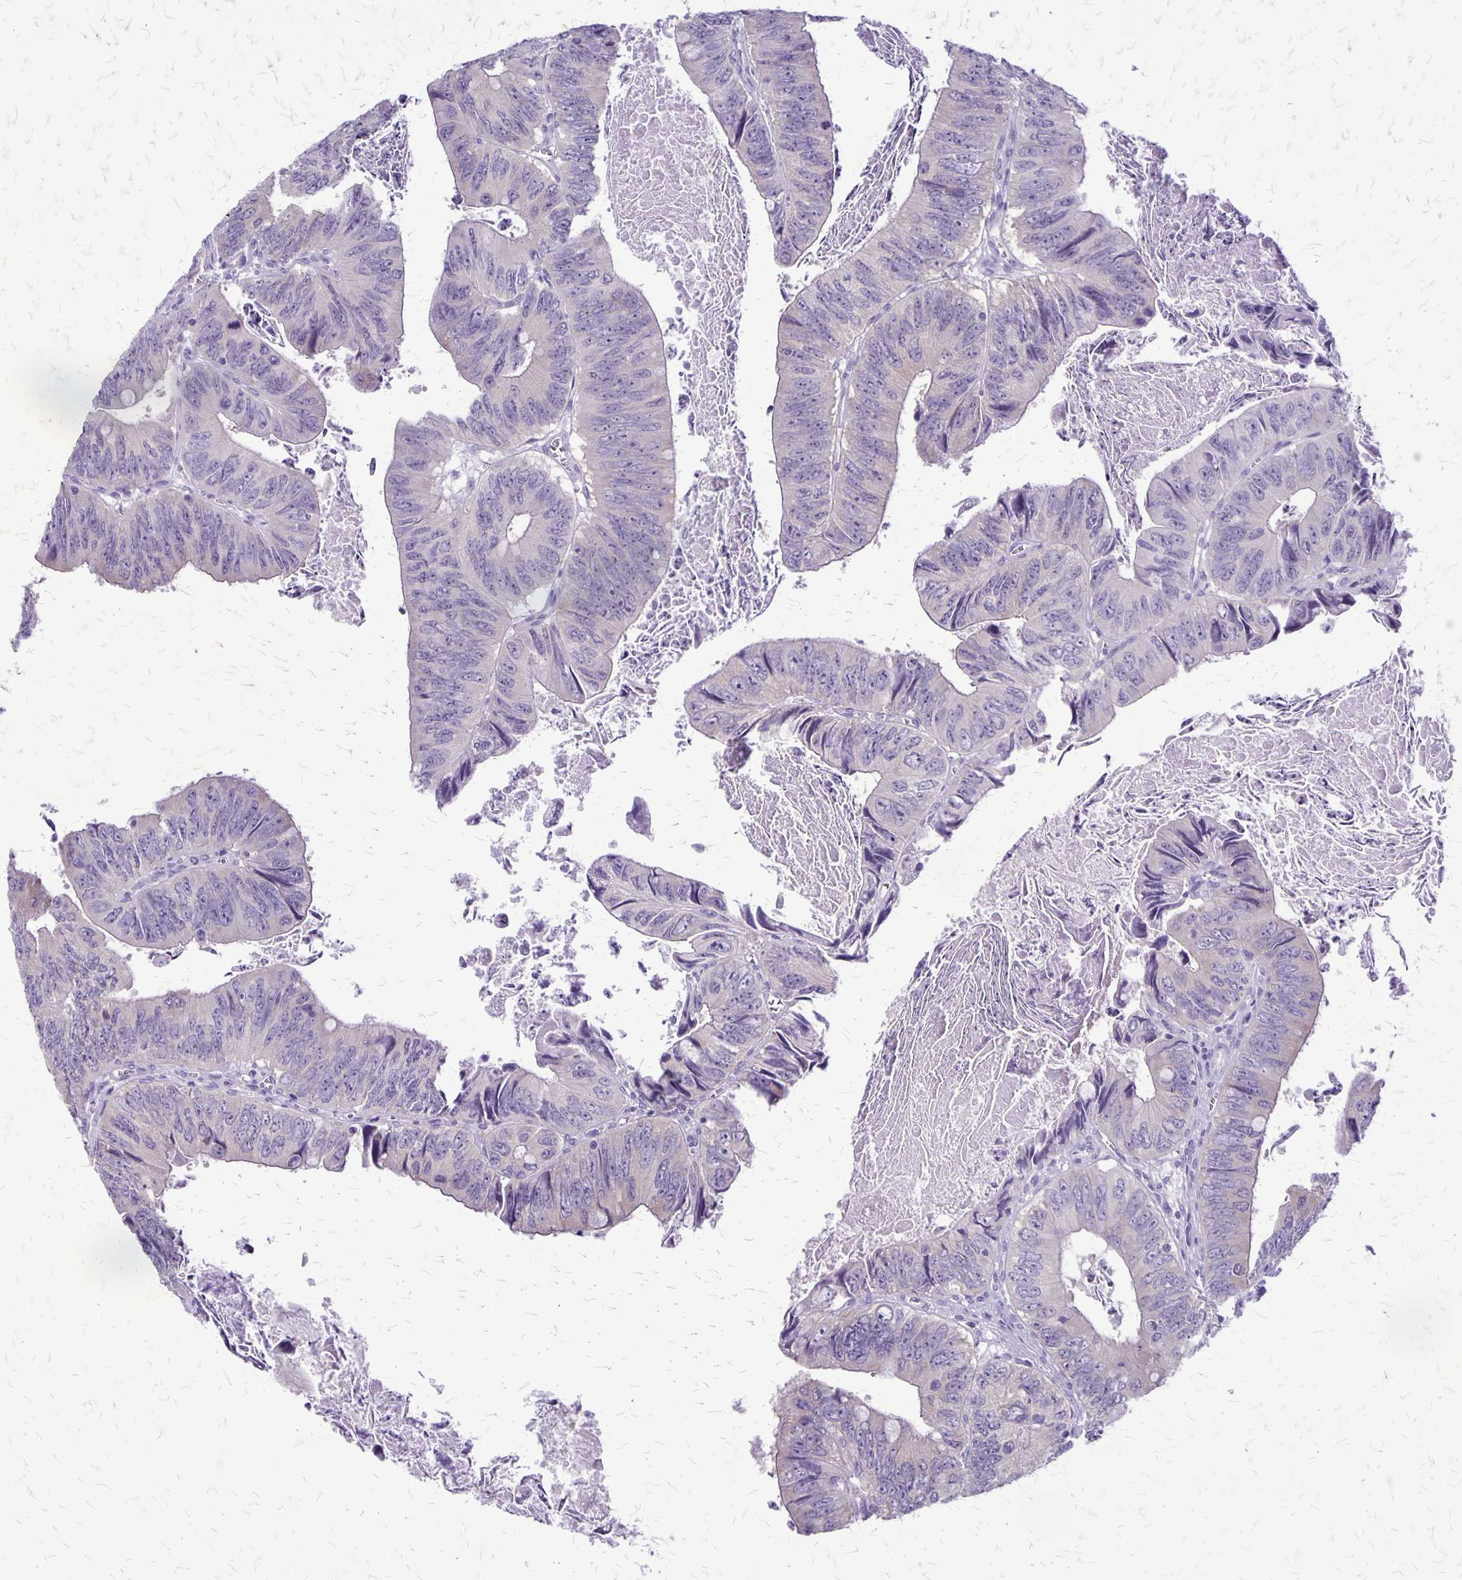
{"staining": {"intensity": "negative", "quantity": "none", "location": "none"}, "tissue": "colorectal cancer", "cell_type": "Tumor cells", "image_type": "cancer", "snomed": [{"axis": "morphology", "description": "Adenocarcinoma, NOS"}, {"axis": "topography", "description": "Colon"}], "caption": "This is an immunohistochemistry (IHC) photomicrograph of adenocarcinoma (colorectal). There is no staining in tumor cells.", "gene": "PLXNB3", "patient": {"sex": "female", "age": 84}}